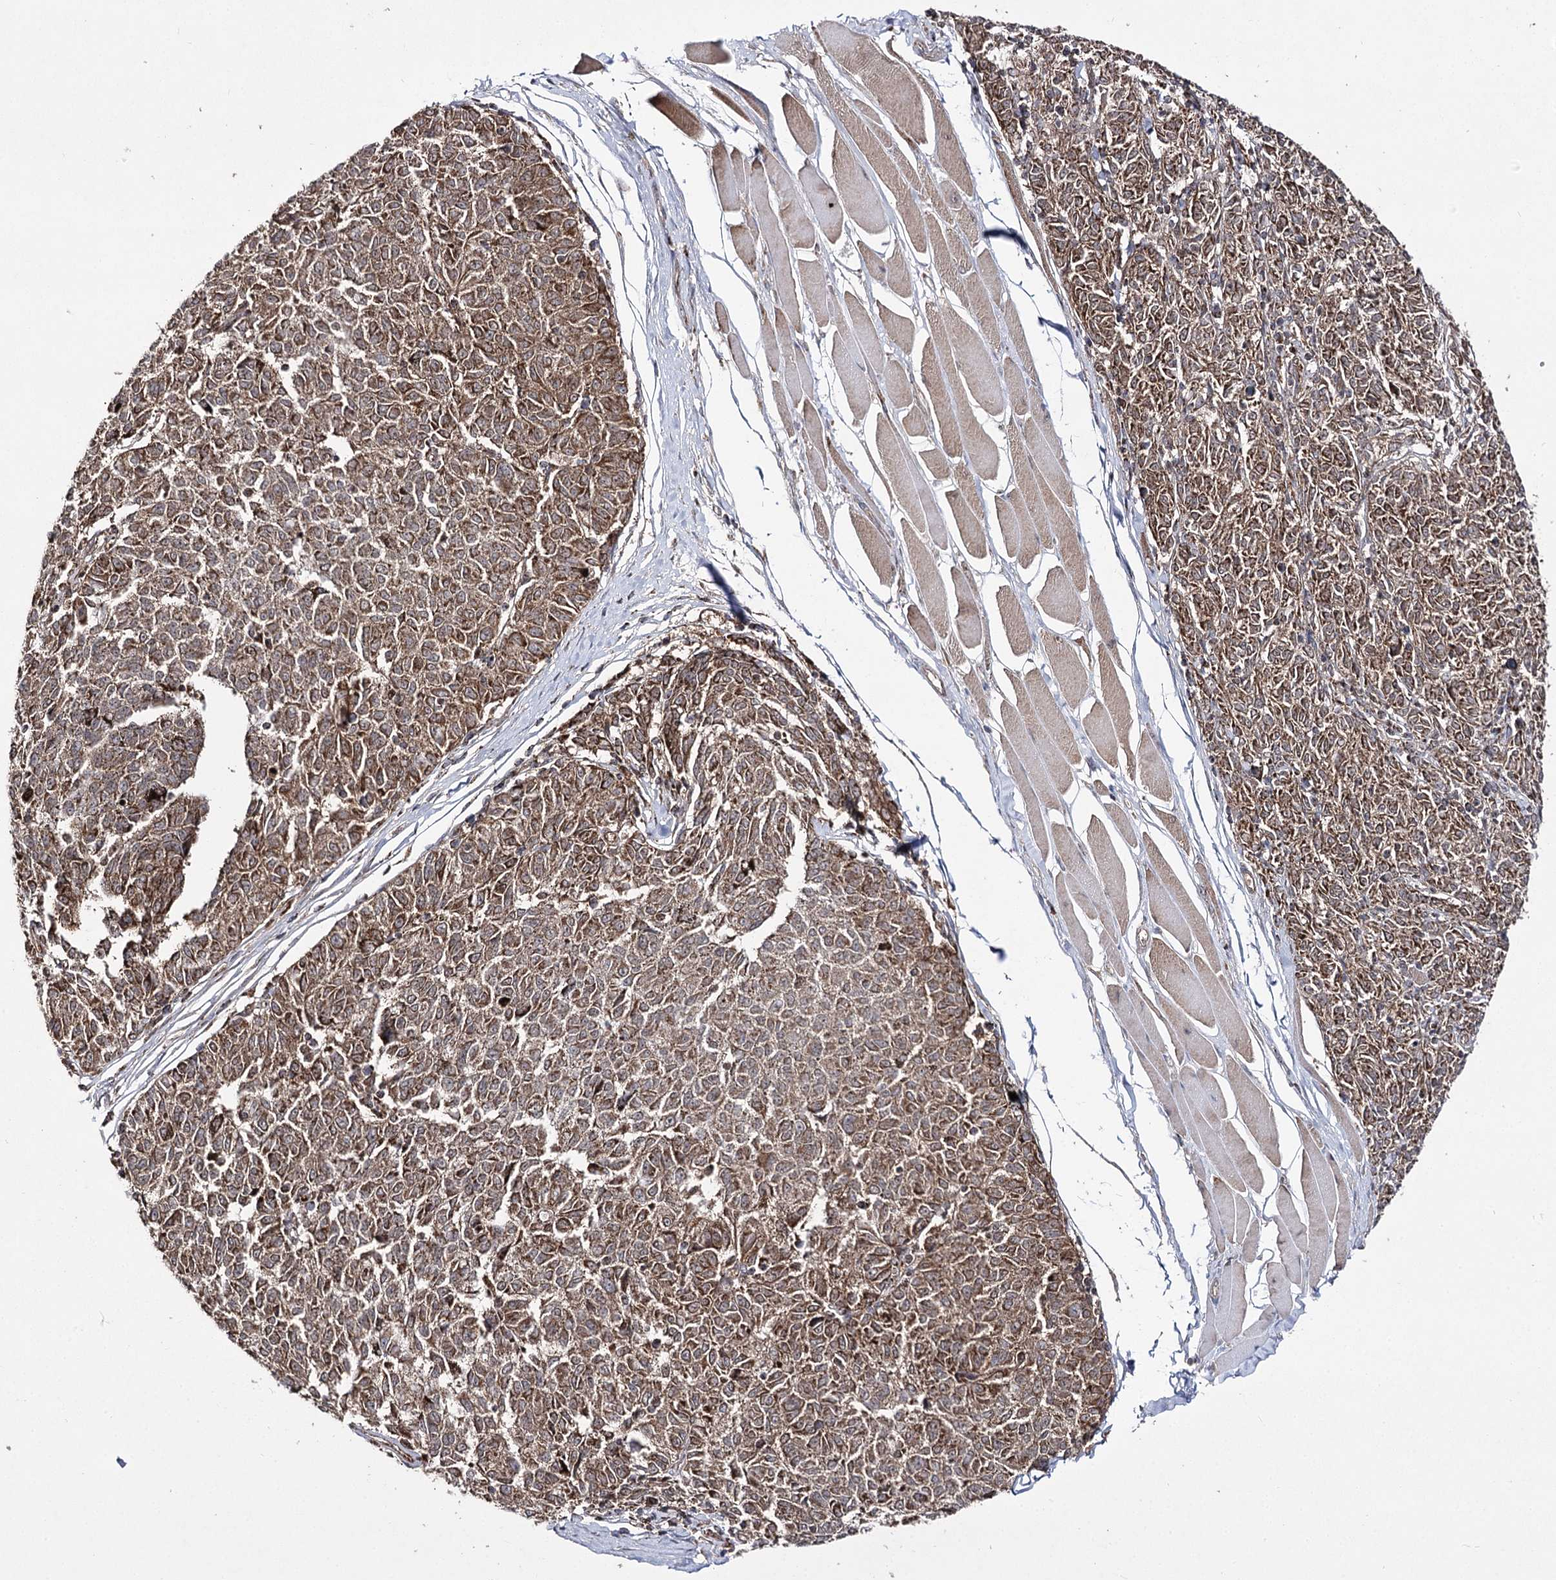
{"staining": {"intensity": "moderate", "quantity": ">75%", "location": "cytoplasmic/membranous"}, "tissue": "melanoma", "cell_type": "Tumor cells", "image_type": "cancer", "snomed": [{"axis": "morphology", "description": "Malignant melanoma, NOS"}, {"axis": "topography", "description": "Skin"}], "caption": "Melanoma stained for a protein demonstrates moderate cytoplasmic/membranous positivity in tumor cells. The staining was performed using DAB (3,3'-diaminobenzidine) to visualize the protein expression in brown, while the nuclei were stained in blue with hematoxylin (Magnification: 20x).", "gene": "SLC4A1AP", "patient": {"sex": "female", "age": 72}}